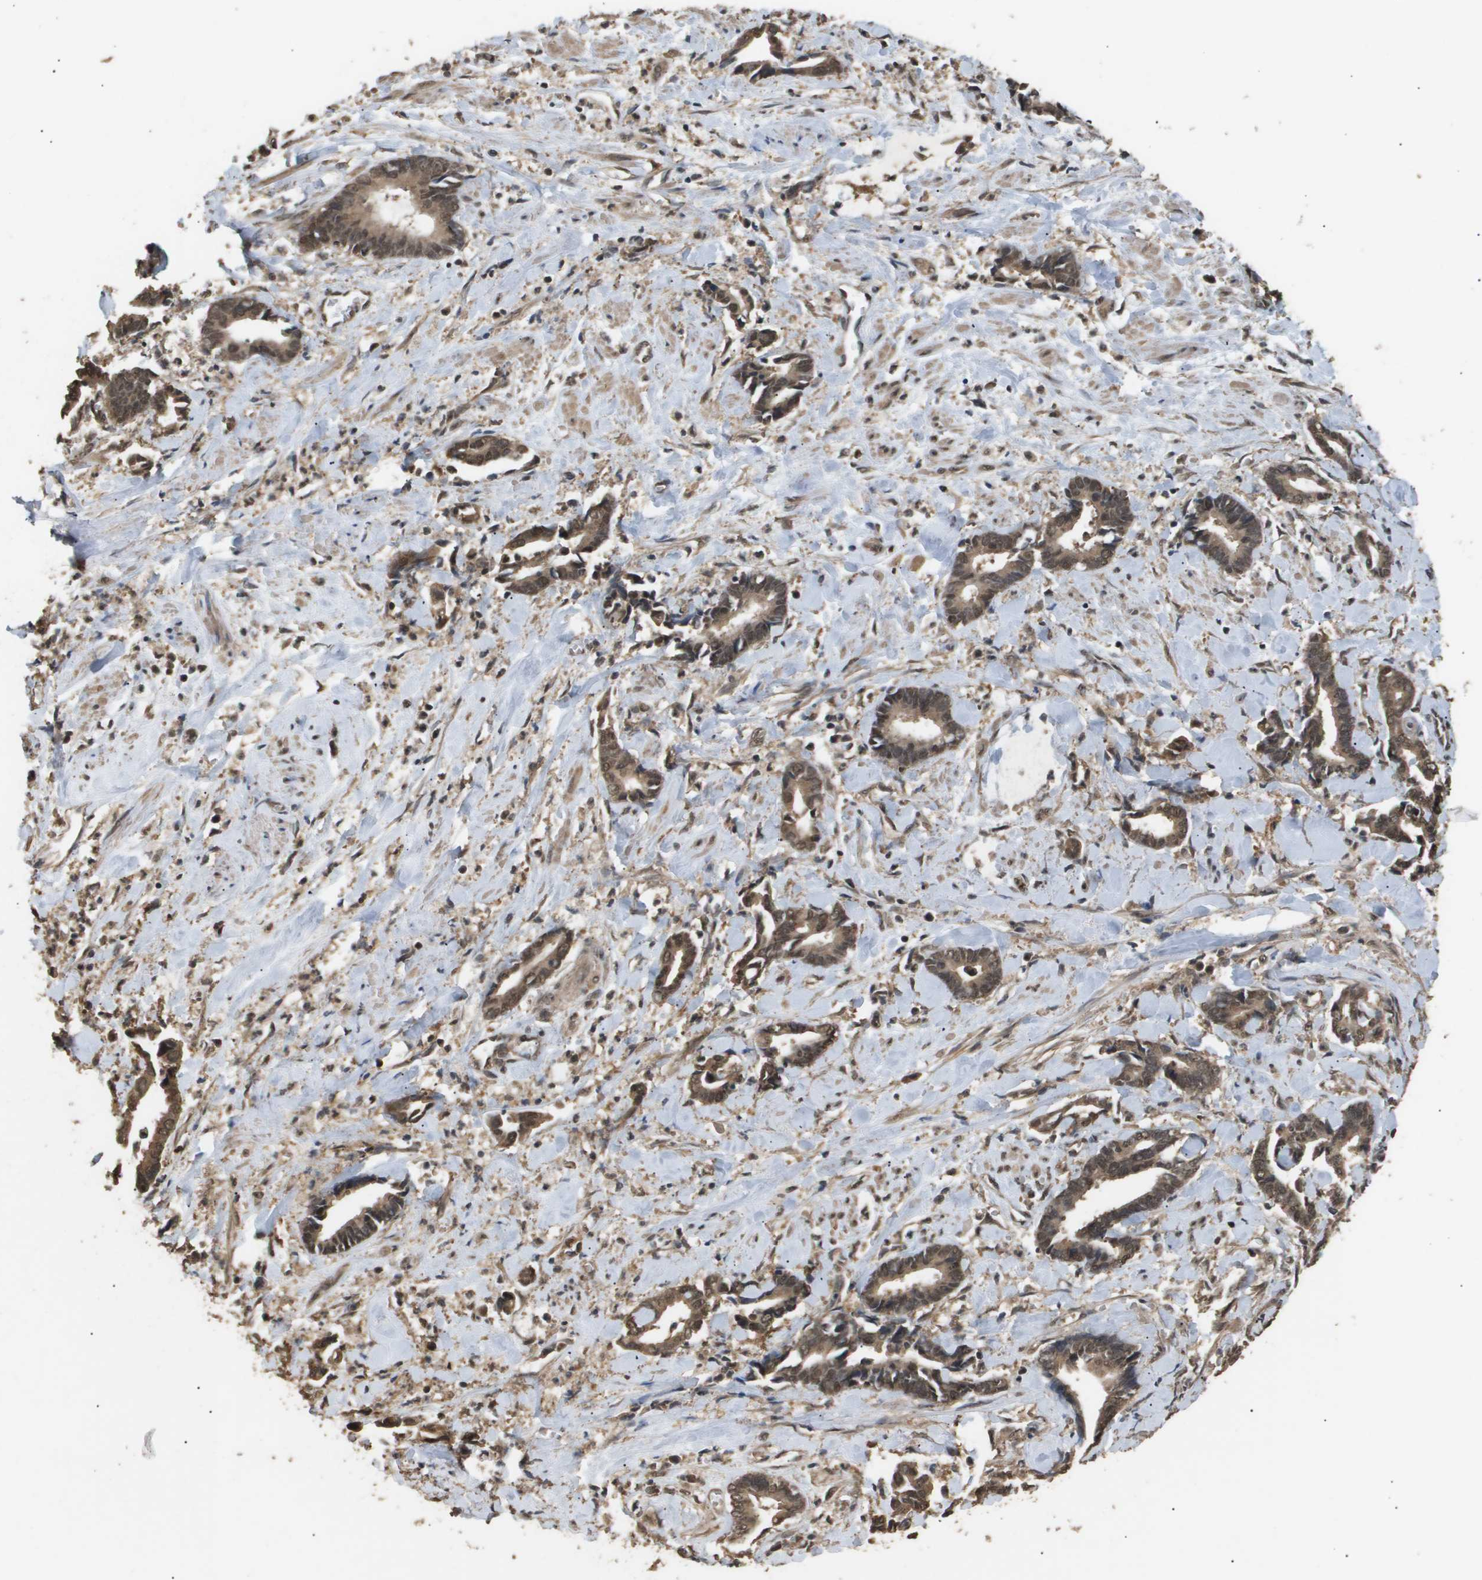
{"staining": {"intensity": "moderate", "quantity": ">75%", "location": "cytoplasmic/membranous,nuclear"}, "tissue": "cervical cancer", "cell_type": "Tumor cells", "image_type": "cancer", "snomed": [{"axis": "morphology", "description": "Adenocarcinoma, NOS"}, {"axis": "topography", "description": "Cervix"}], "caption": "Protein expression by IHC demonstrates moderate cytoplasmic/membranous and nuclear expression in approximately >75% of tumor cells in adenocarcinoma (cervical).", "gene": "ING1", "patient": {"sex": "female", "age": 44}}